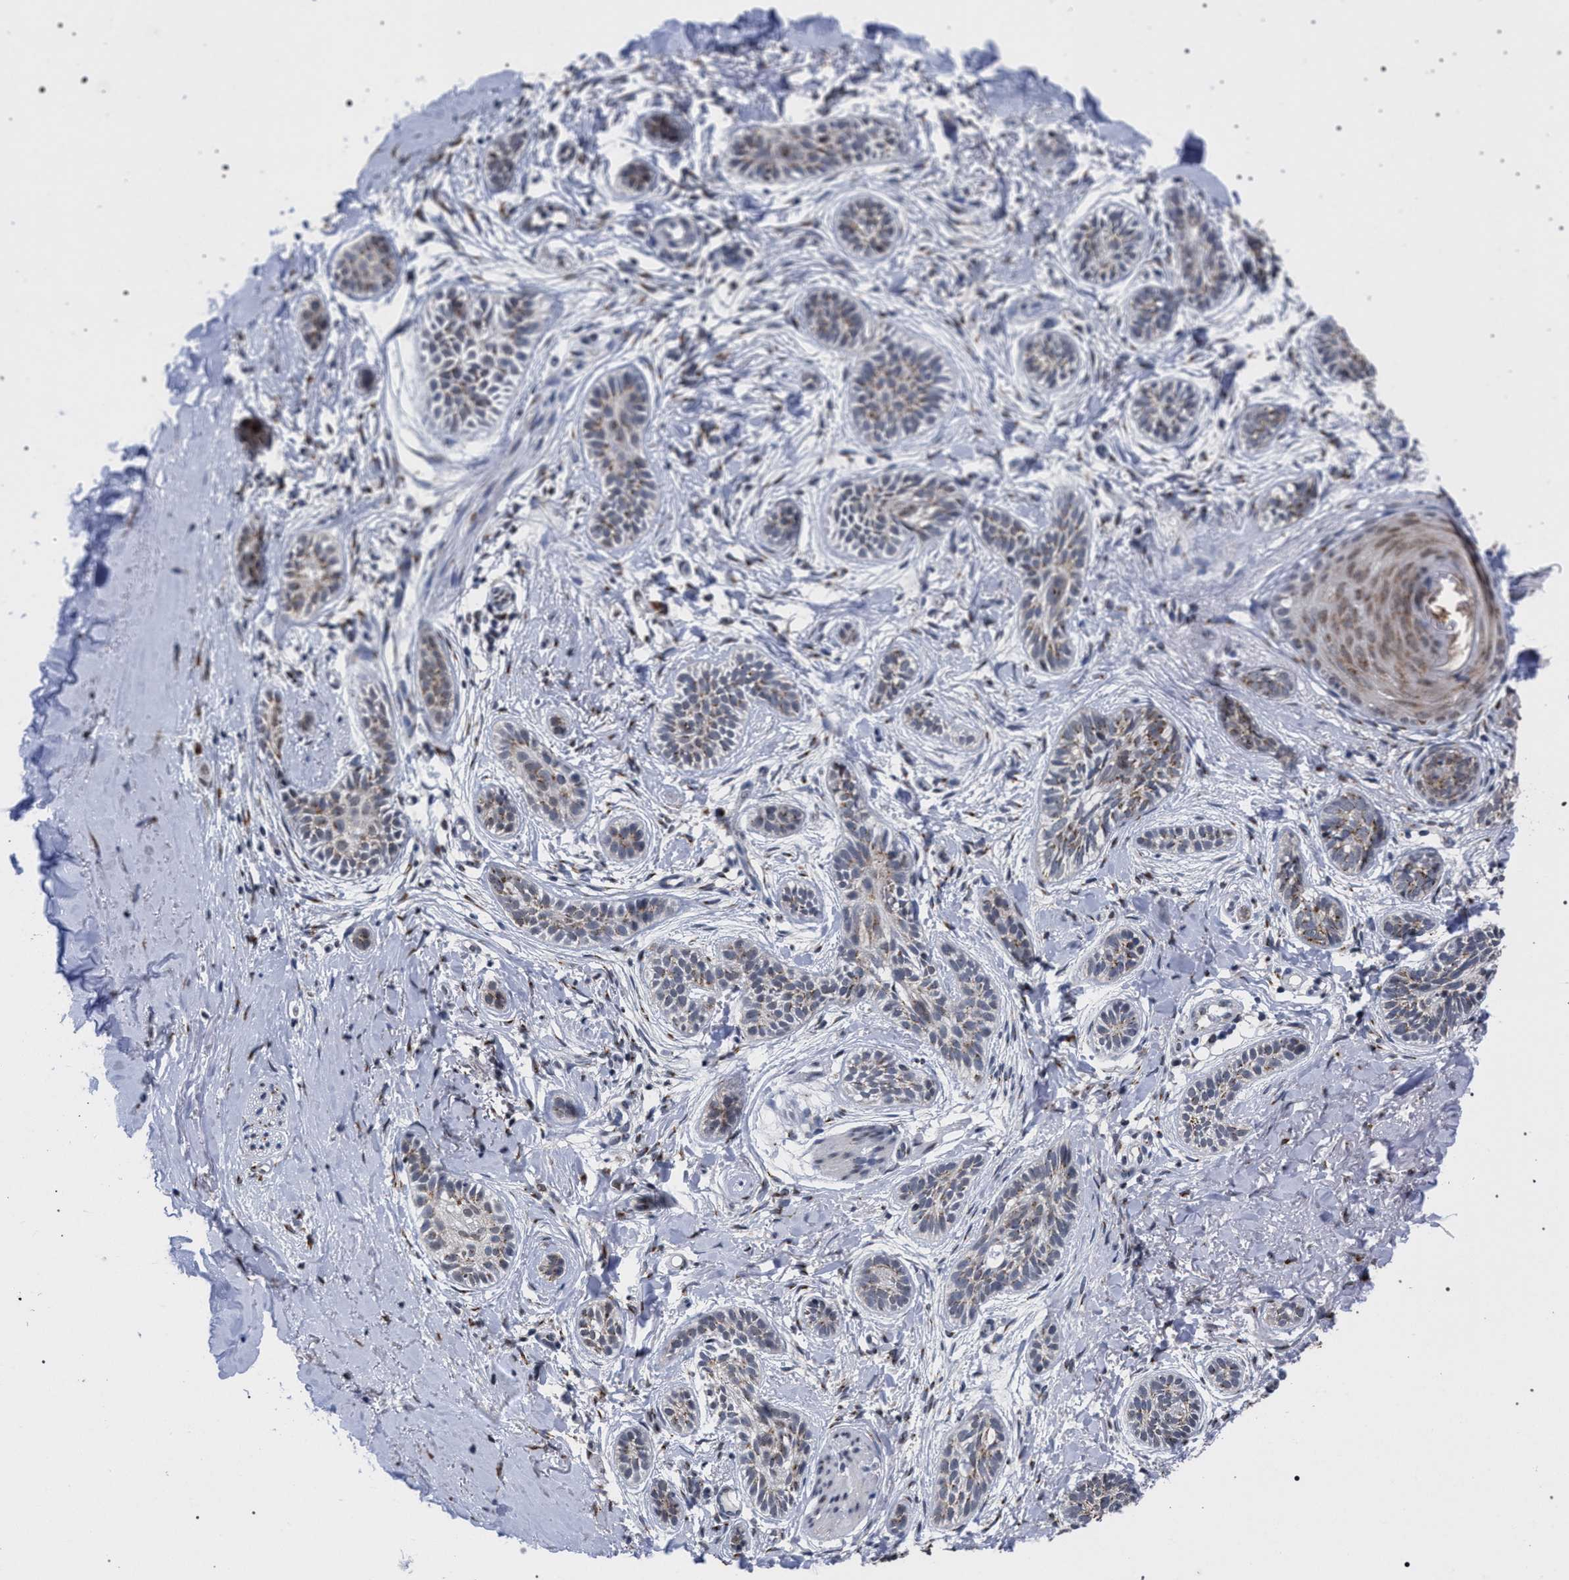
{"staining": {"intensity": "weak", "quantity": ">75%", "location": "cytoplasmic/membranous"}, "tissue": "skin cancer", "cell_type": "Tumor cells", "image_type": "cancer", "snomed": [{"axis": "morphology", "description": "Normal tissue, NOS"}, {"axis": "morphology", "description": "Basal cell carcinoma"}, {"axis": "topography", "description": "Skin"}], "caption": "An image of human skin basal cell carcinoma stained for a protein shows weak cytoplasmic/membranous brown staining in tumor cells.", "gene": "GOLGA2", "patient": {"sex": "male", "age": 63}}